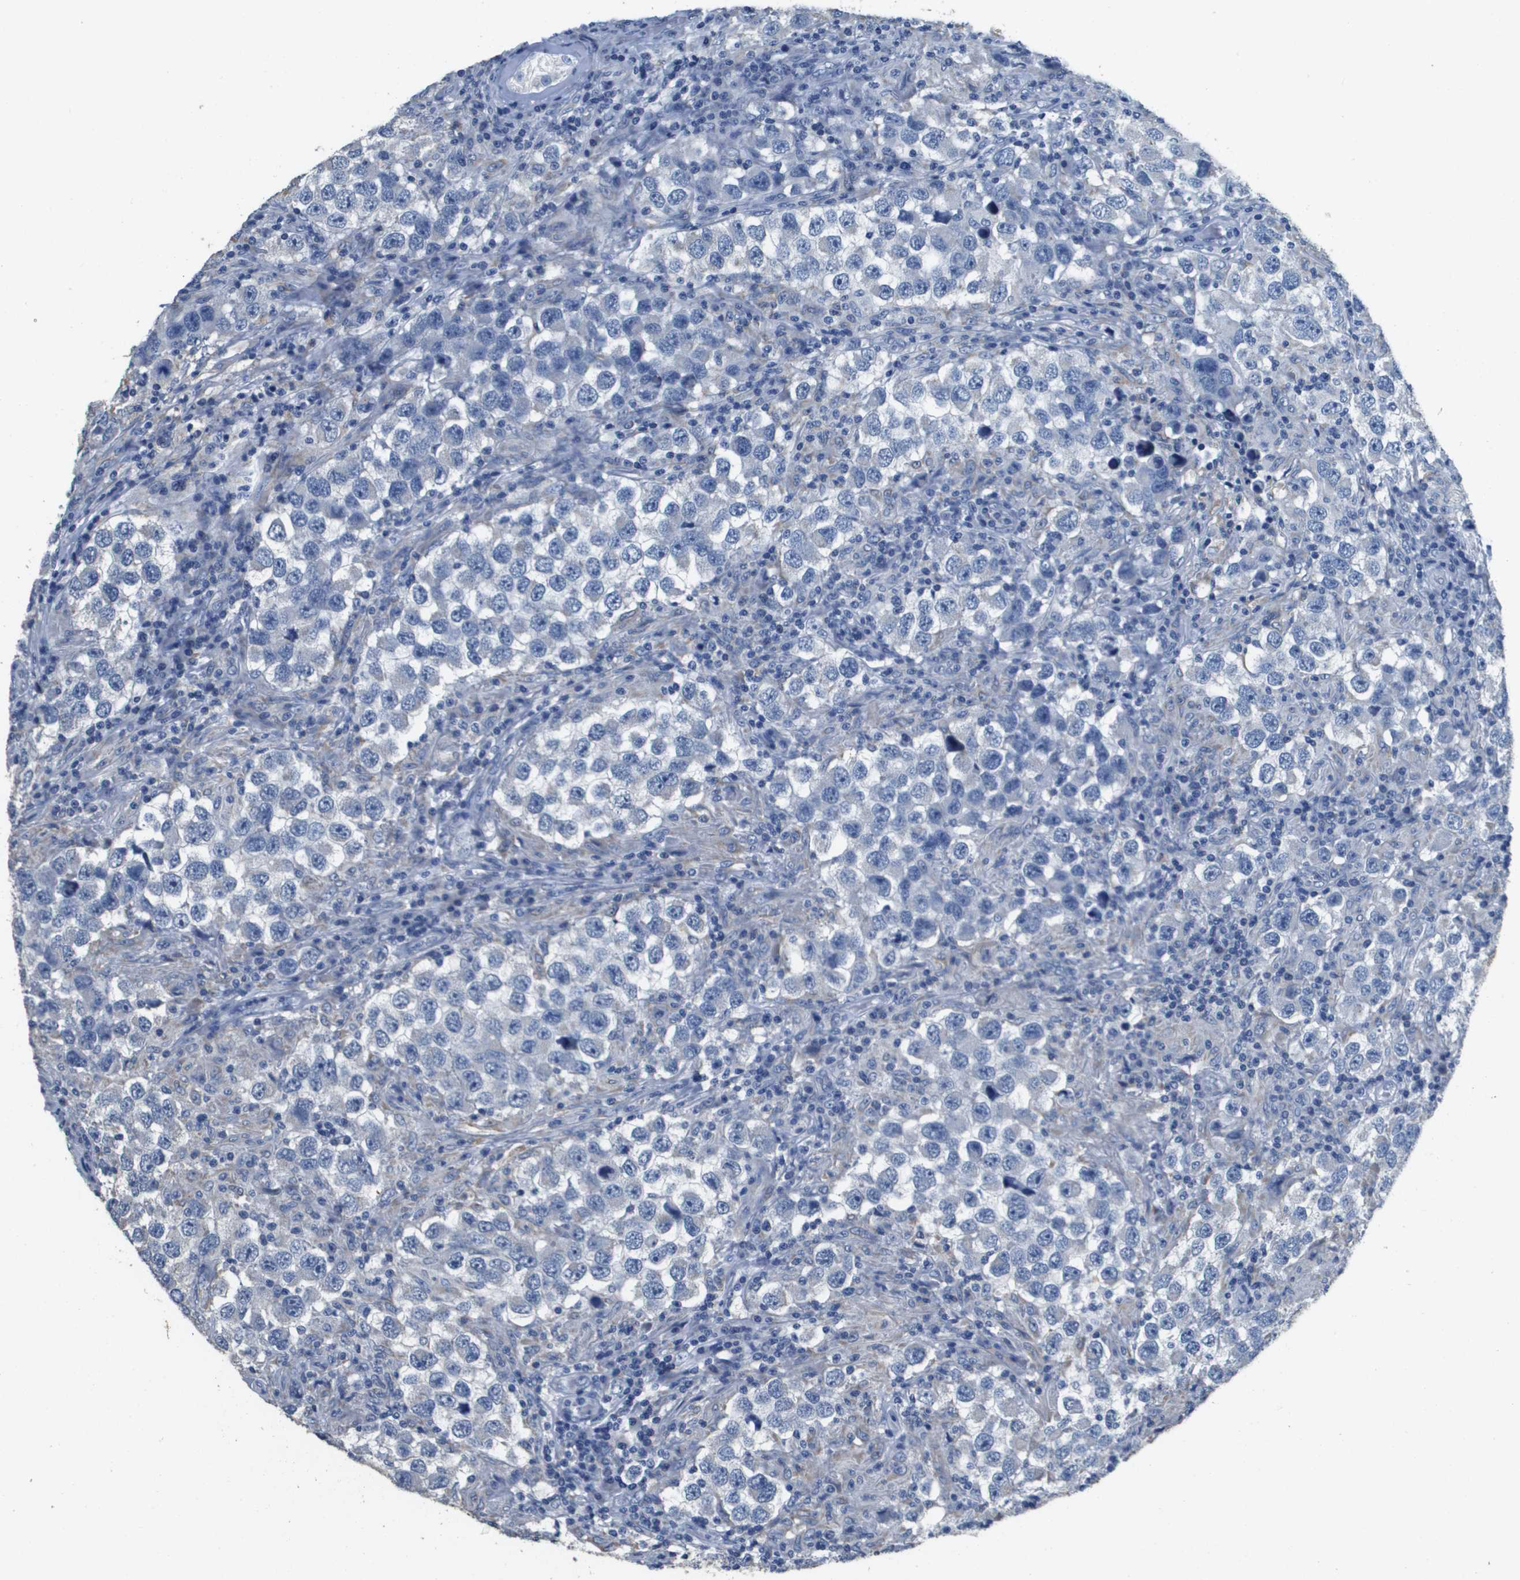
{"staining": {"intensity": "negative", "quantity": "none", "location": "none"}, "tissue": "testis cancer", "cell_type": "Tumor cells", "image_type": "cancer", "snomed": [{"axis": "morphology", "description": "Carcinoma, Embryonal, NOS"}, {"axis": "topography", "description": "Testis"}], "caption": "An image of testis cancer stained for a protein displays no brown staining in tumor cells. Brightfield microscopy of immunohistochemistry stained with DAB (3,3'-diaminobenzidine) (brown) and hematoxylin (blue), captured at high magnification.", "gene": "MT3", "patient": {"sex": "male", "age": 21}}